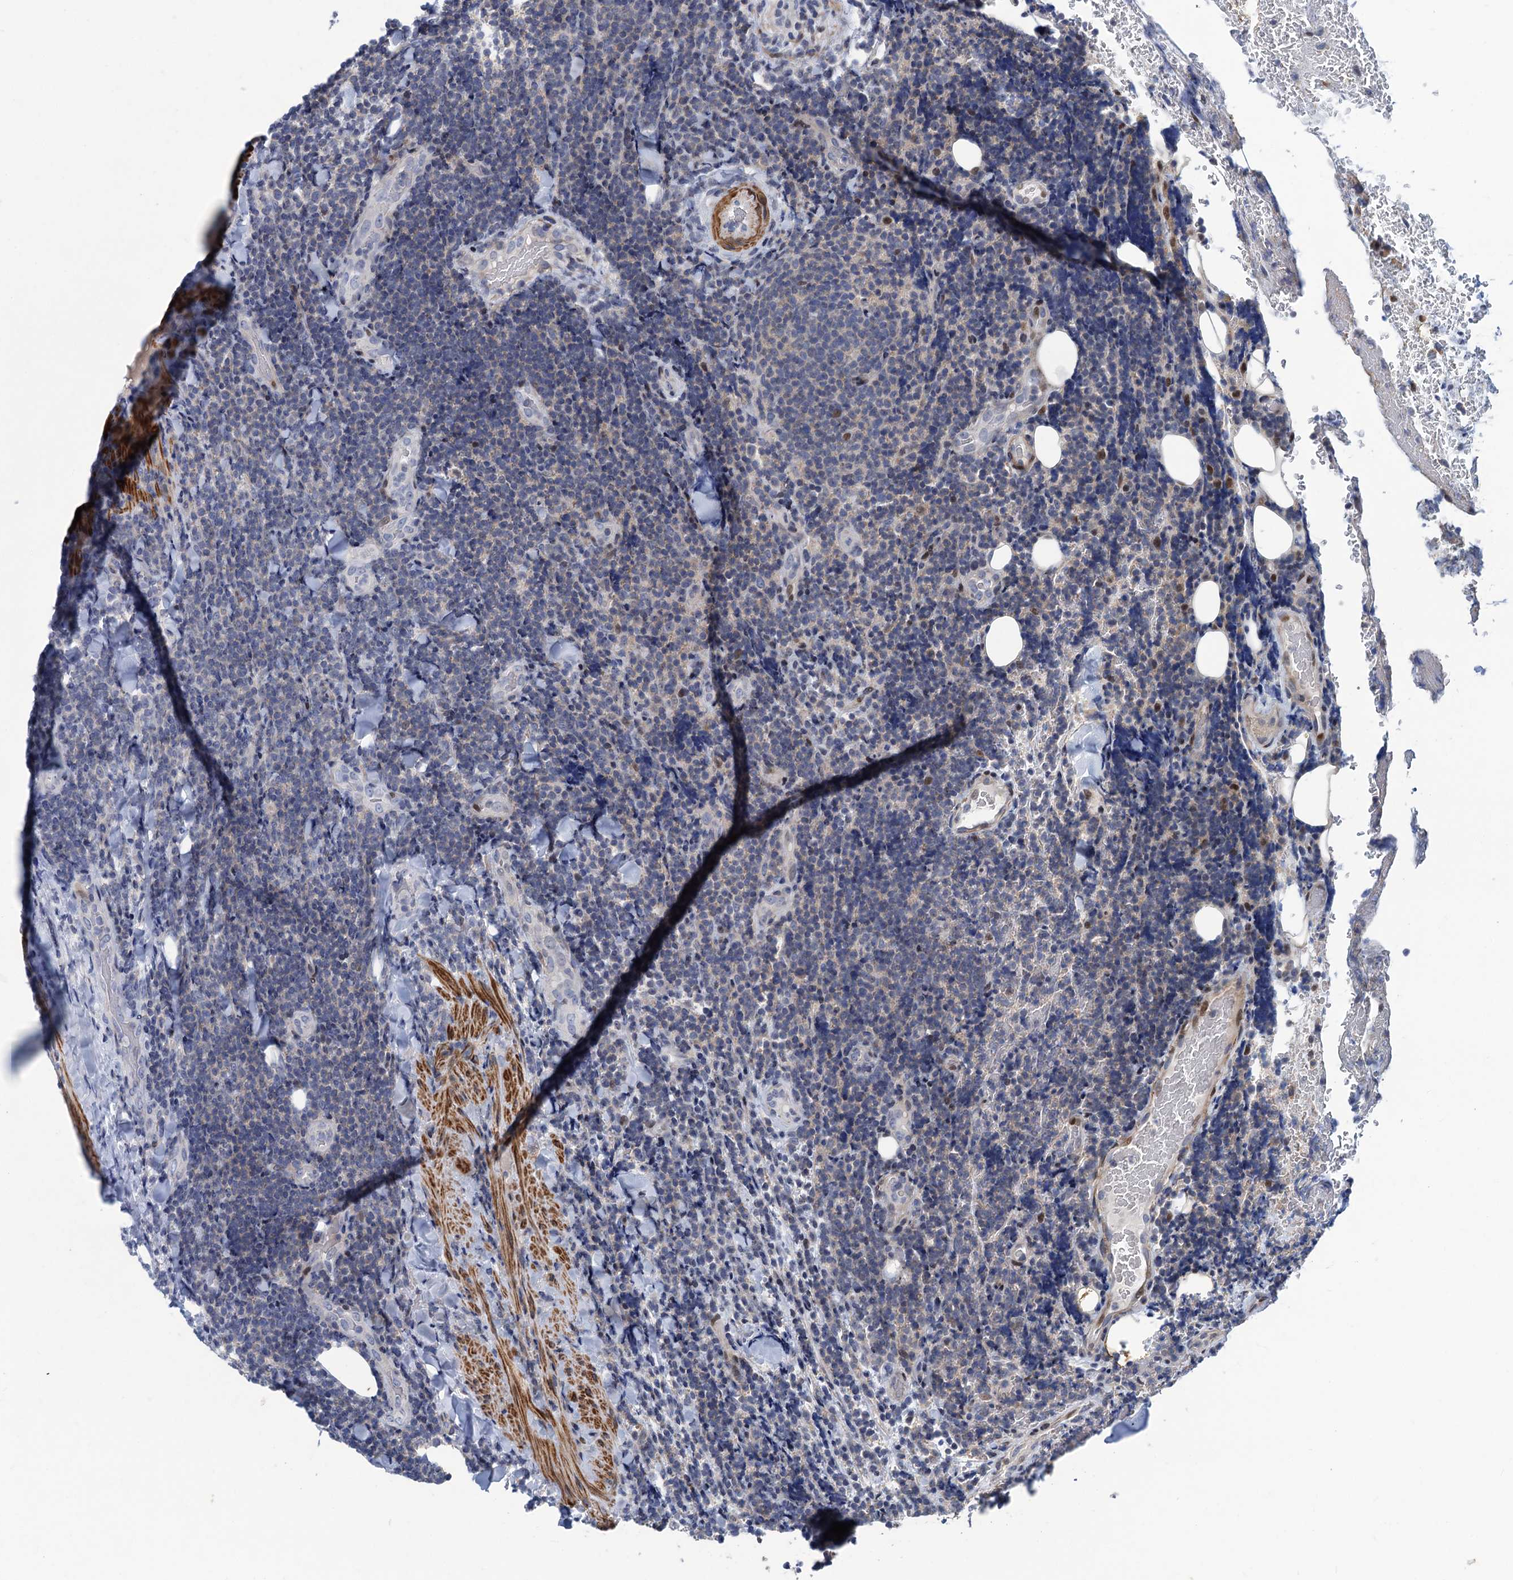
{"staining": {"intensity": "negative", "quantity": "none", "location": "none"}, "tissue": "lymphoma", "cell_type": "Tumor cells", "image_type": "cancer", "snomed": [{"axis": "morphology", "description": "Malignant lymphoma, non-Hodgkin's type, Low grade"}, {"axis": "topography", "description": "Lymph node"}], "caption": "The photomicrograph displays no significant staining in tumor cells of lymphoma.", "gene": "ESYT3", "patient": {"sex": "male", "age": 66}}